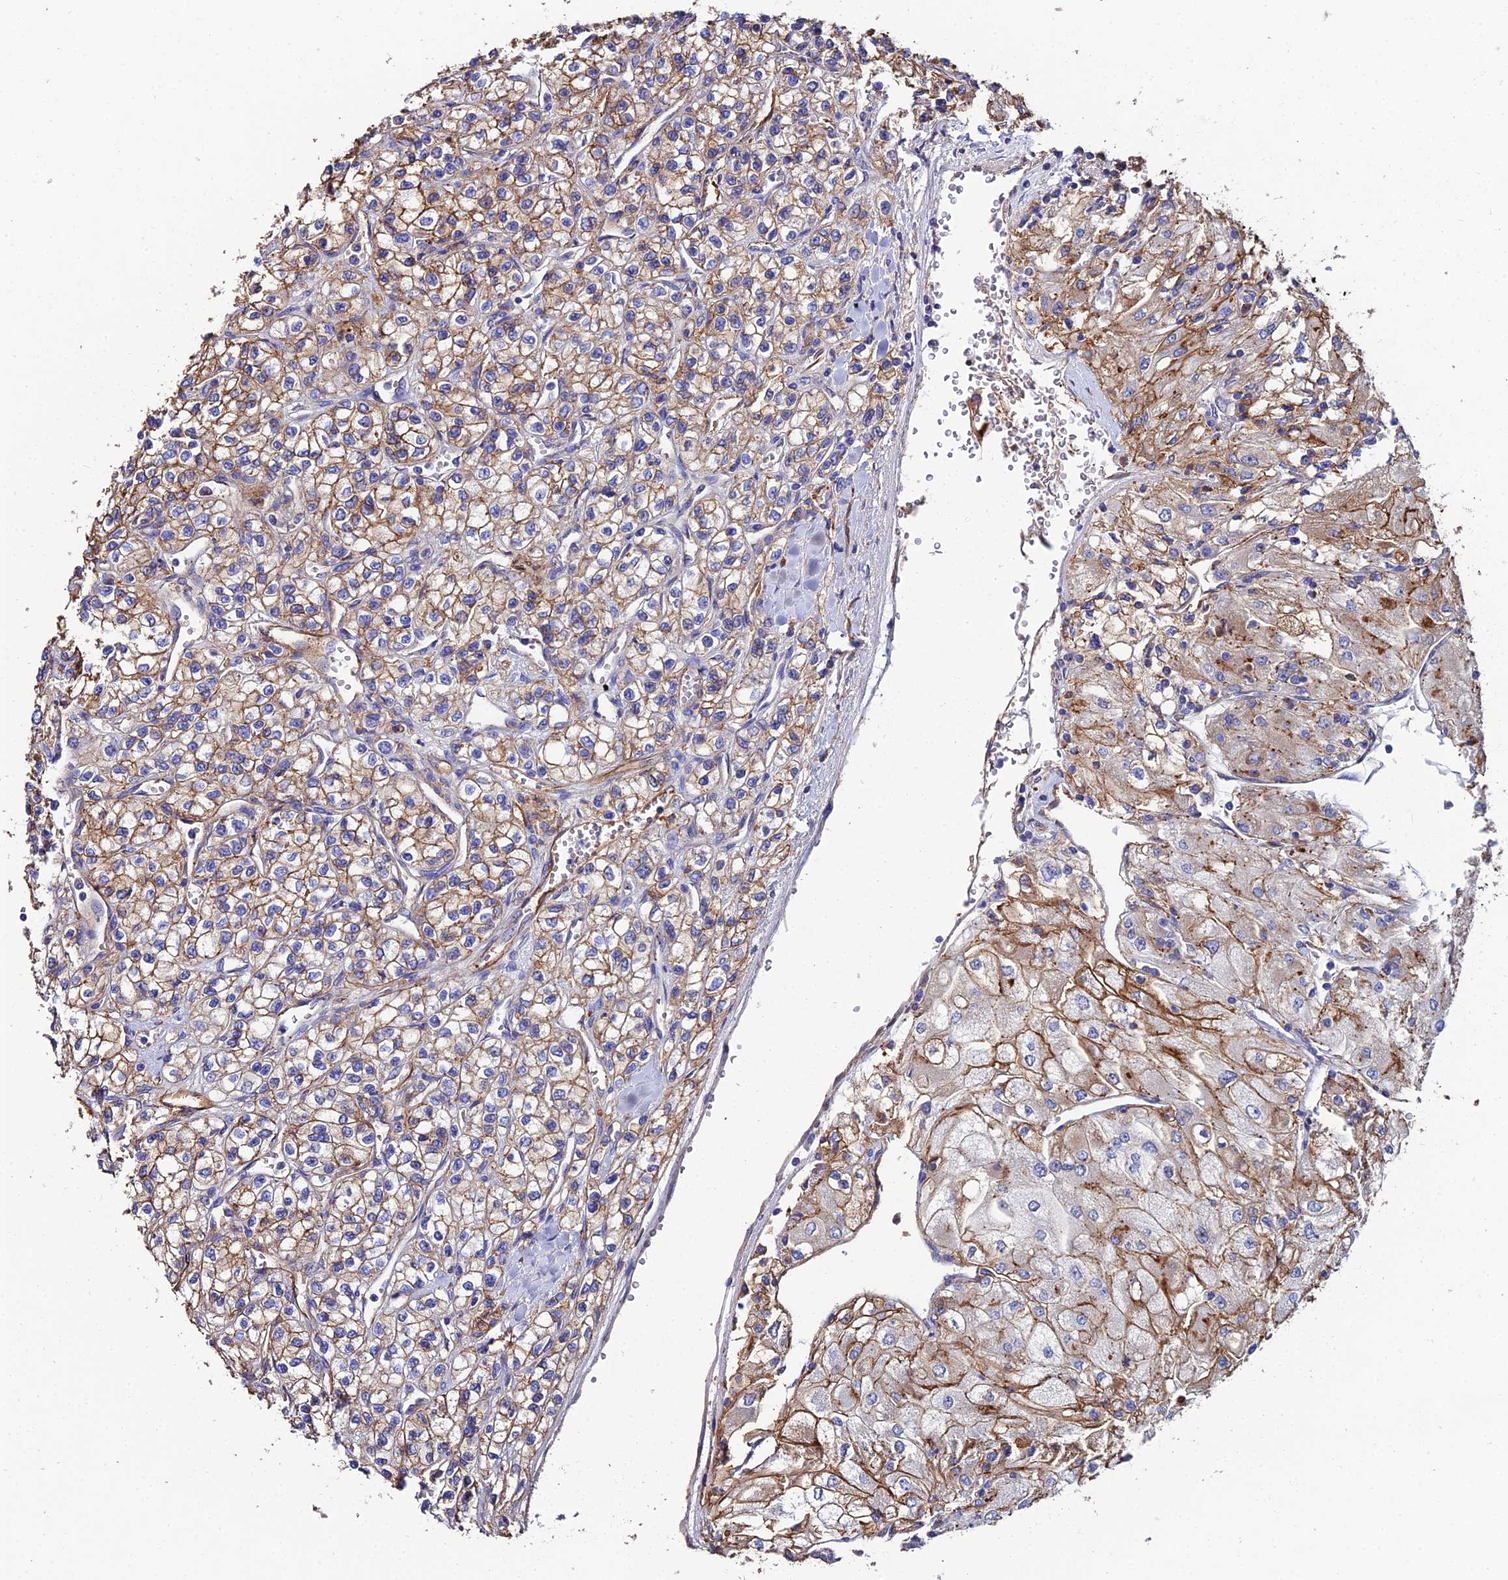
{"staining": {"intensity": "moderate", "quantity": "25%-75%", "location": "cytoplasmic/membranous"}, "tissue": "renal cancer", "cell_type": "Tumor cells", "image_type": "cancer", "snomed": [{"axis": "morphology", "description": "Adenocarcinoma, NOS"}, {"axis": "topography", "description": "Kidney"}], "caption": "DAB (3,3'-diaminobenzidine) immunohistochemical staining of renal adenocarcinoma shows moderate cytoplasmic/membranous protein positivity in about 25%-75% of tumor cells.", "gene": "C6", "patient": {"sex": "male", "age": 80}}